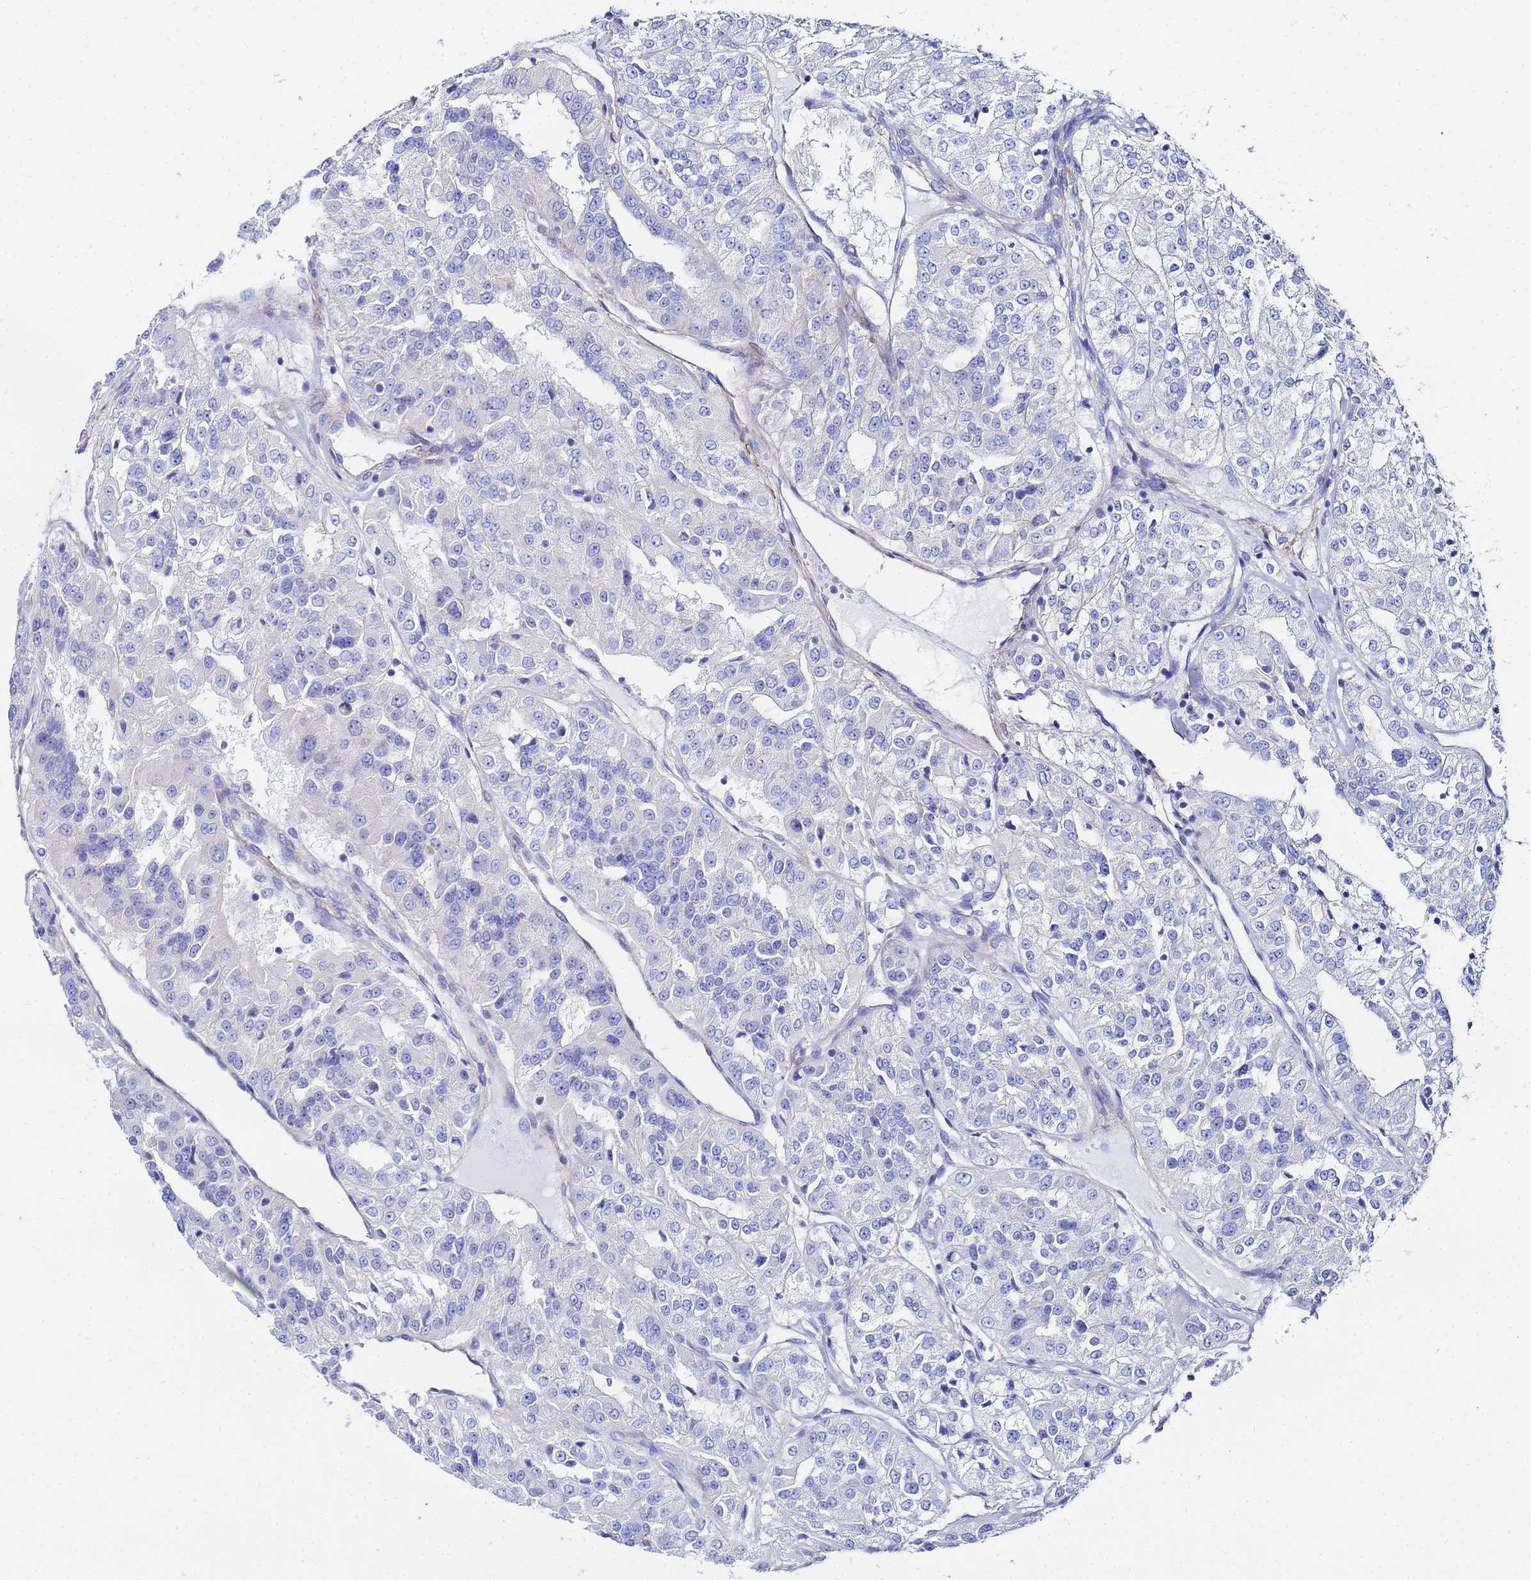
{"staining": {"intensity": "negative", "quantity": "none", "location": "none"}, "tissue": "renal cancer", "cell_type": "Tumor cells", "image_type": "cancer", "snomed": [{"axis": "morphology", "description": "Adenocarcinoma, NOS"}, {"axis": "topography", "description": "Kidney"}], "caption": "IHC of adenocarcinoma (renal) exhibits no staining in tumor cells.", "gene": "RAB39B", "patient": {"sex": "female", "age": 63}}